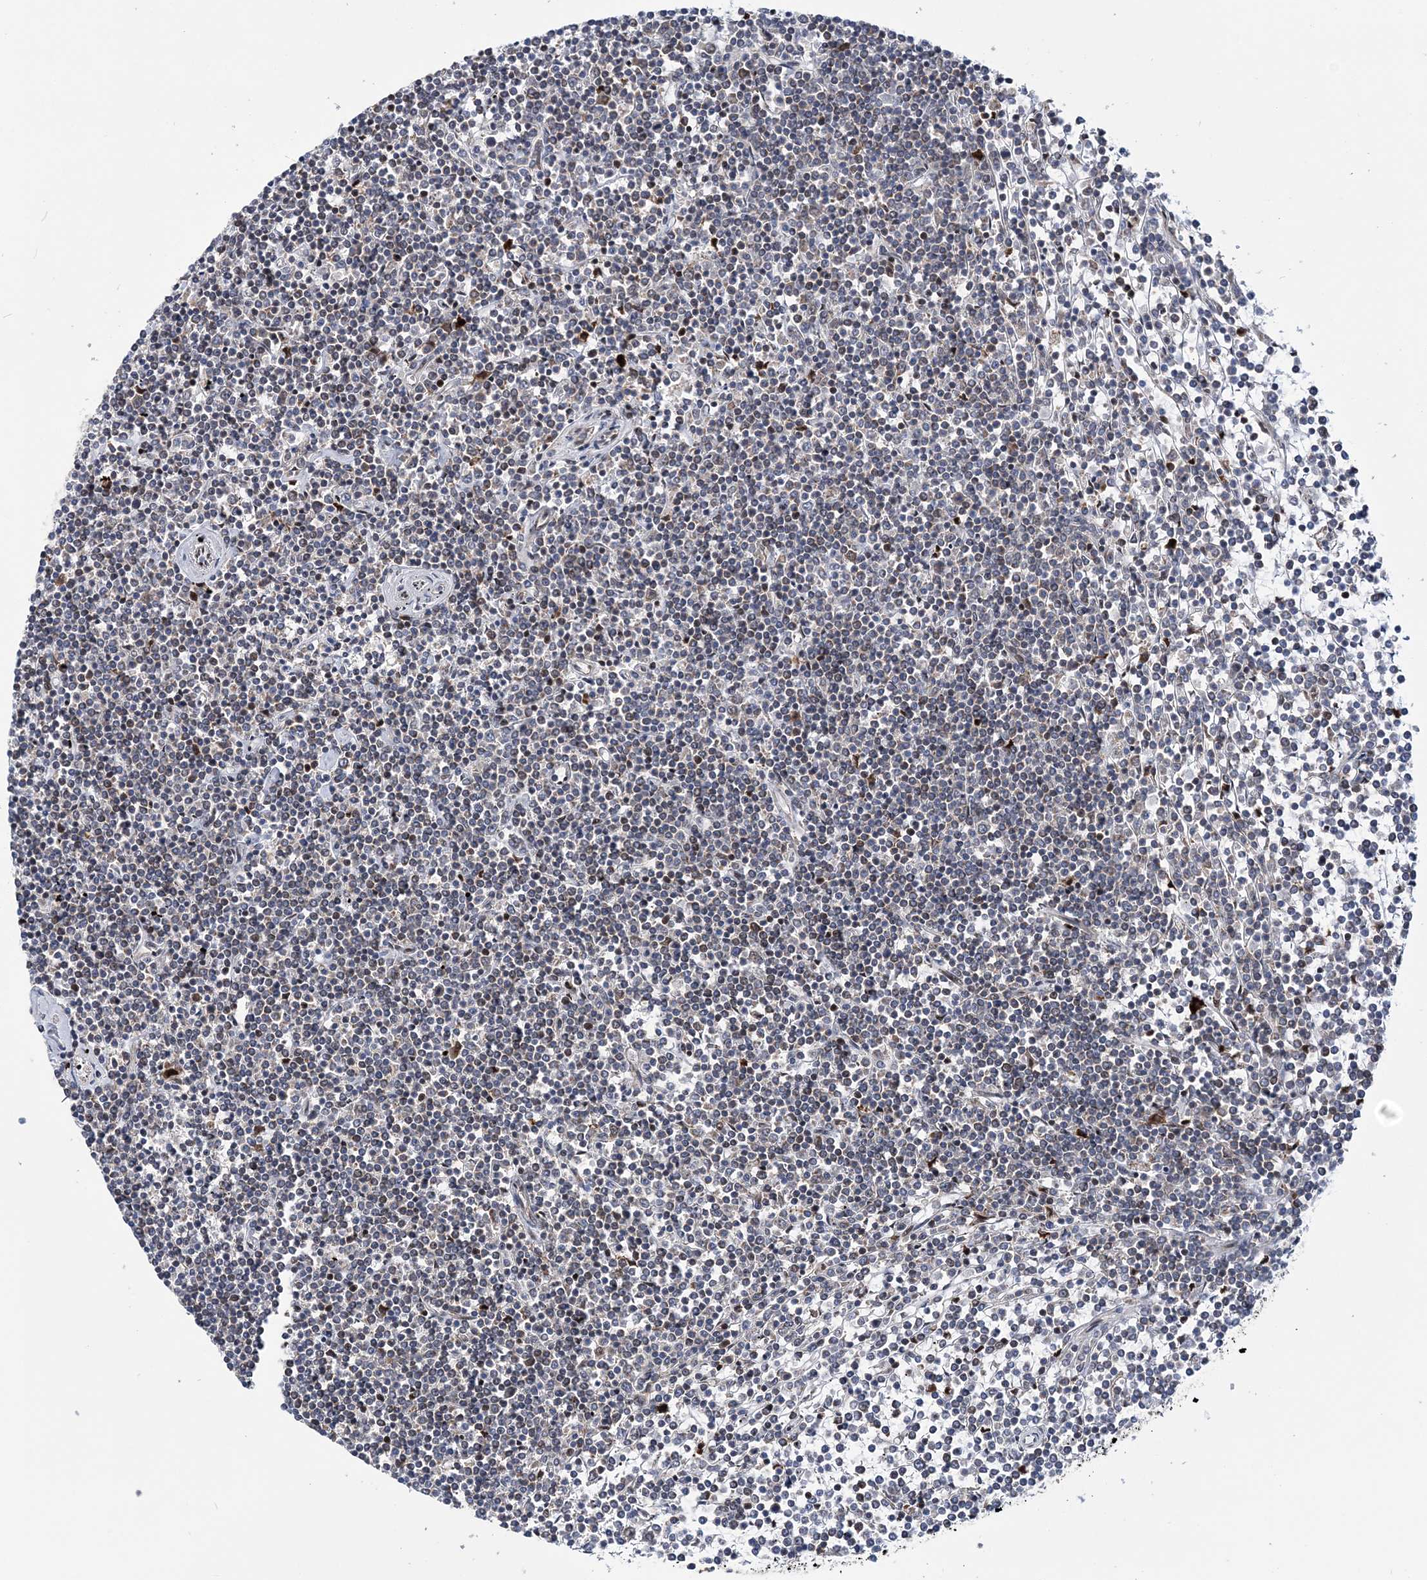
{"staining": {"intensity": "negative", "quantity": "none", "location": "none"}, "tissue": "lymphoma", "cell_type": "Tumor cells", "image_type": "cancer", "snomed": [{"axis": "morphology", "description": "Malignant lymphoma, non-Hodgkin's type, Low grade"}, {"axis": "topography", "description": "Spleen"}], "caption": "Image shows no protein positivity in tumor cells of malignant lymphoma, non-Hodgkin's type (low-grade) tissue.", "gene": "TATDN2", "patient": {"sex": "female", "age": 19}}